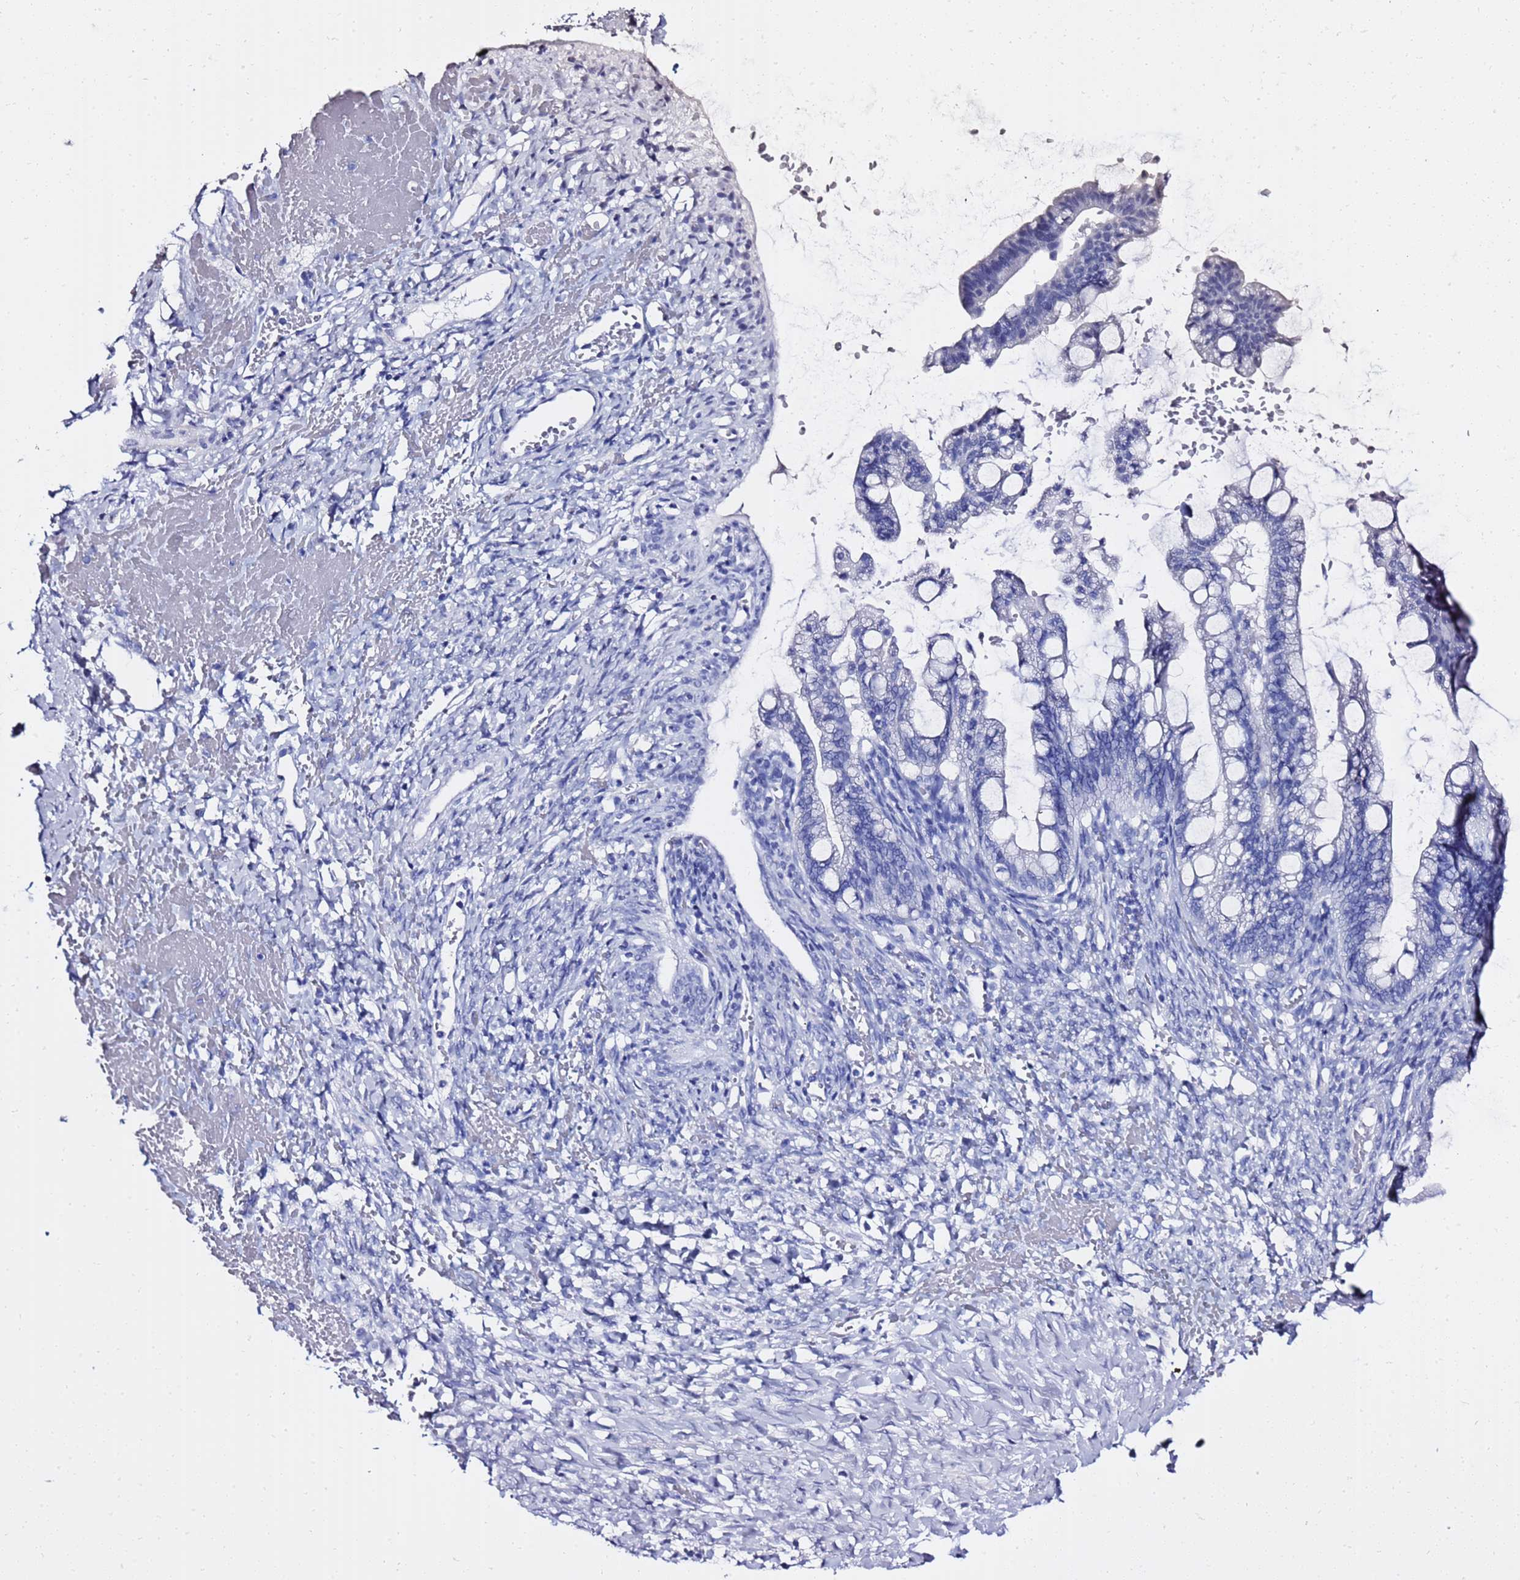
{"staining": {"intensity": "negative", "quantity": "none", "location": "none"}, "tissue": "ovarian cancer", "cell_type": "Tumor cells", "image_type": "cancer", "snomed": [{"axis": "morphology", "description": "Cystadenocarcinoma, mucinous, NOS"}, {"axis": "topography", "description": "Ovary"}], "caption": "Histopathology image shows no protein expression in tumor cells of ovarian cancer tissue.", "gene": "LIPF", "patient": {"sex": "female", "age": 73}}